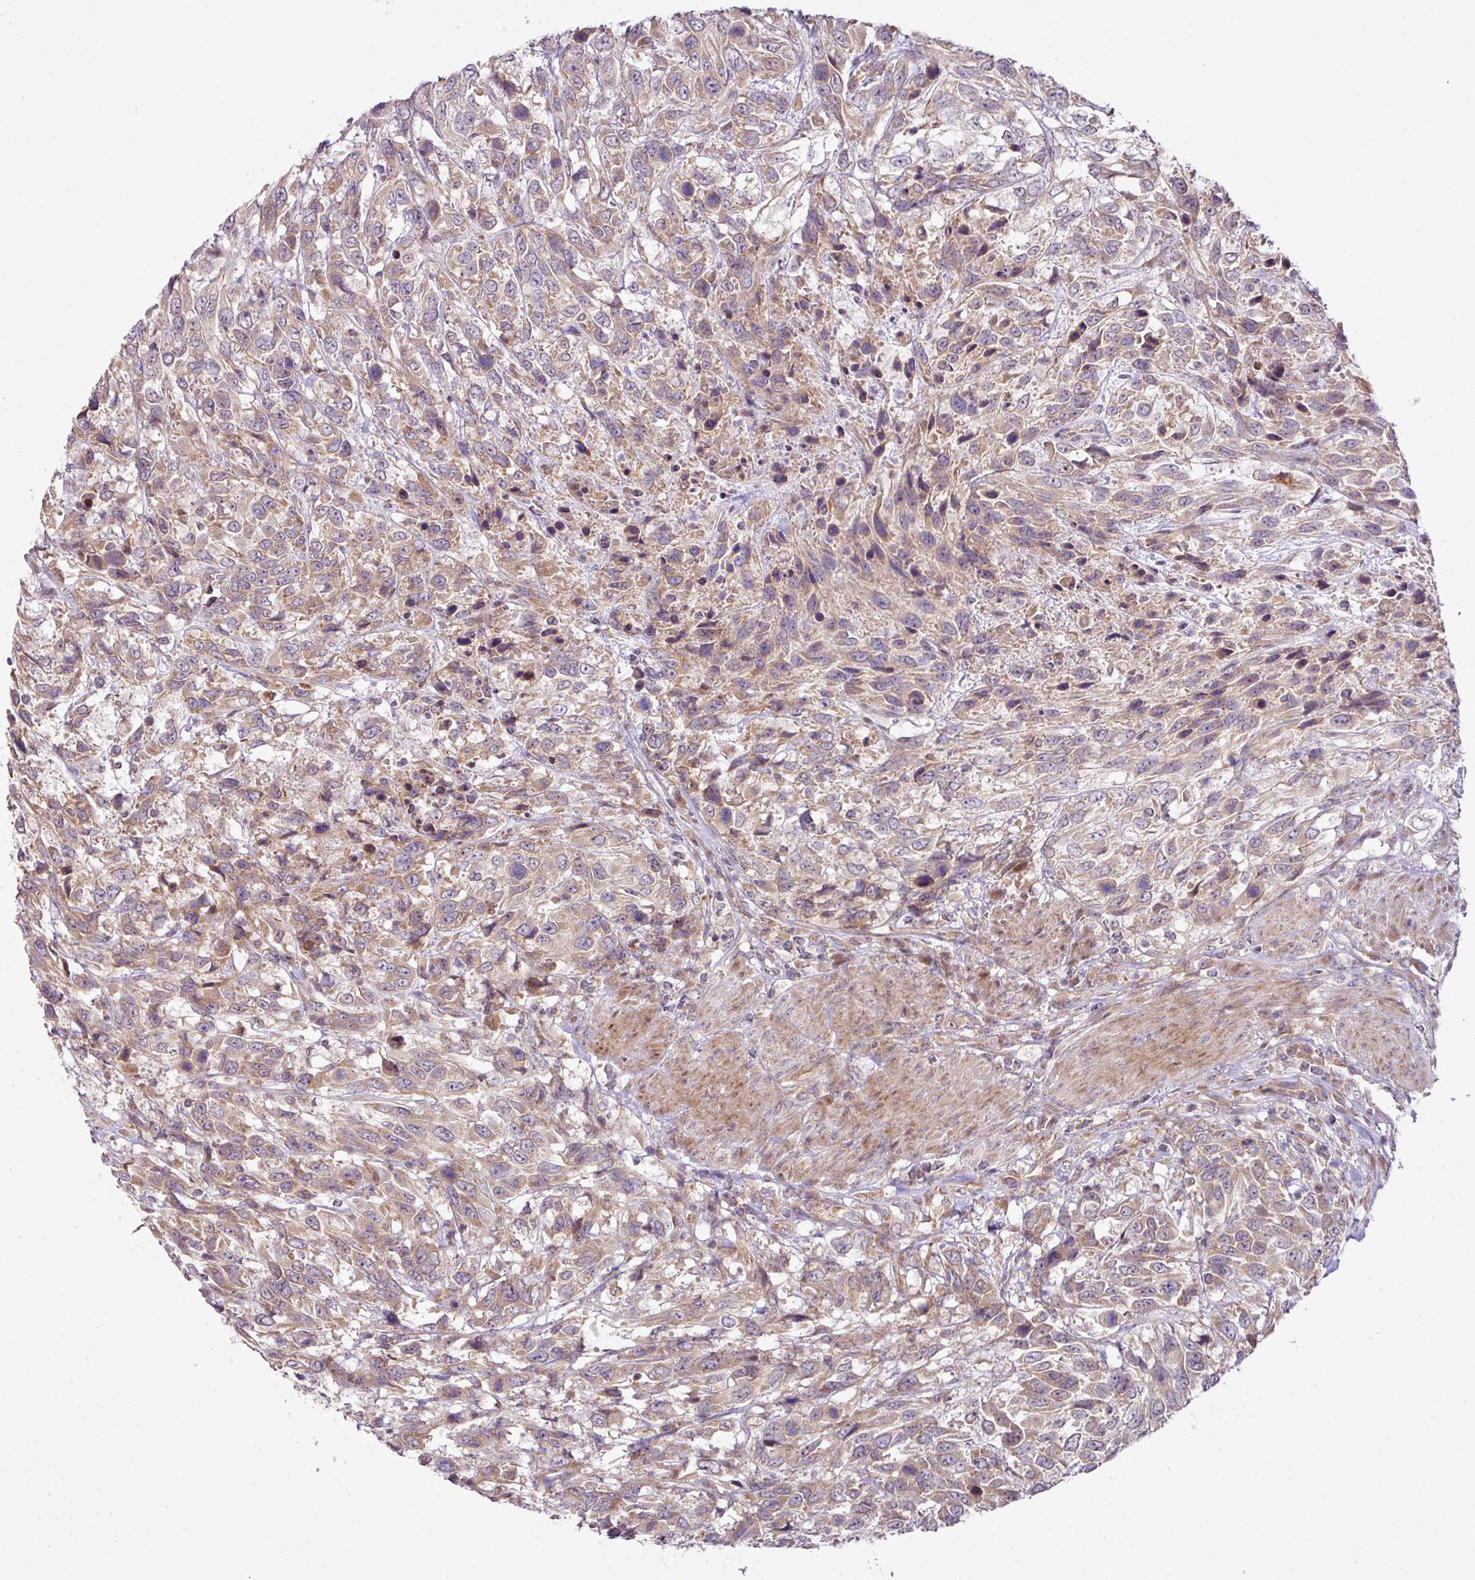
{"staining": {"intensity": "weak", "quantity": ">75%", "location": "cytoplasmic/membranous"}, "tissue": "urothelial cancer", "cell_type": "Tumor cells", "image_type": "cancer", "snomed": [{"axis": "morphology", "description": "Urothelial carcinoma, High grade"}, {"axis": "topography", "description": "Urinary bladder"}], "caption": "Human urothelial carcinoma (high-grade) stained with a protein marker shows weak staining in tumor cells.", "gene": "COX18", "patient": {"sex": "female", "age": 70}}